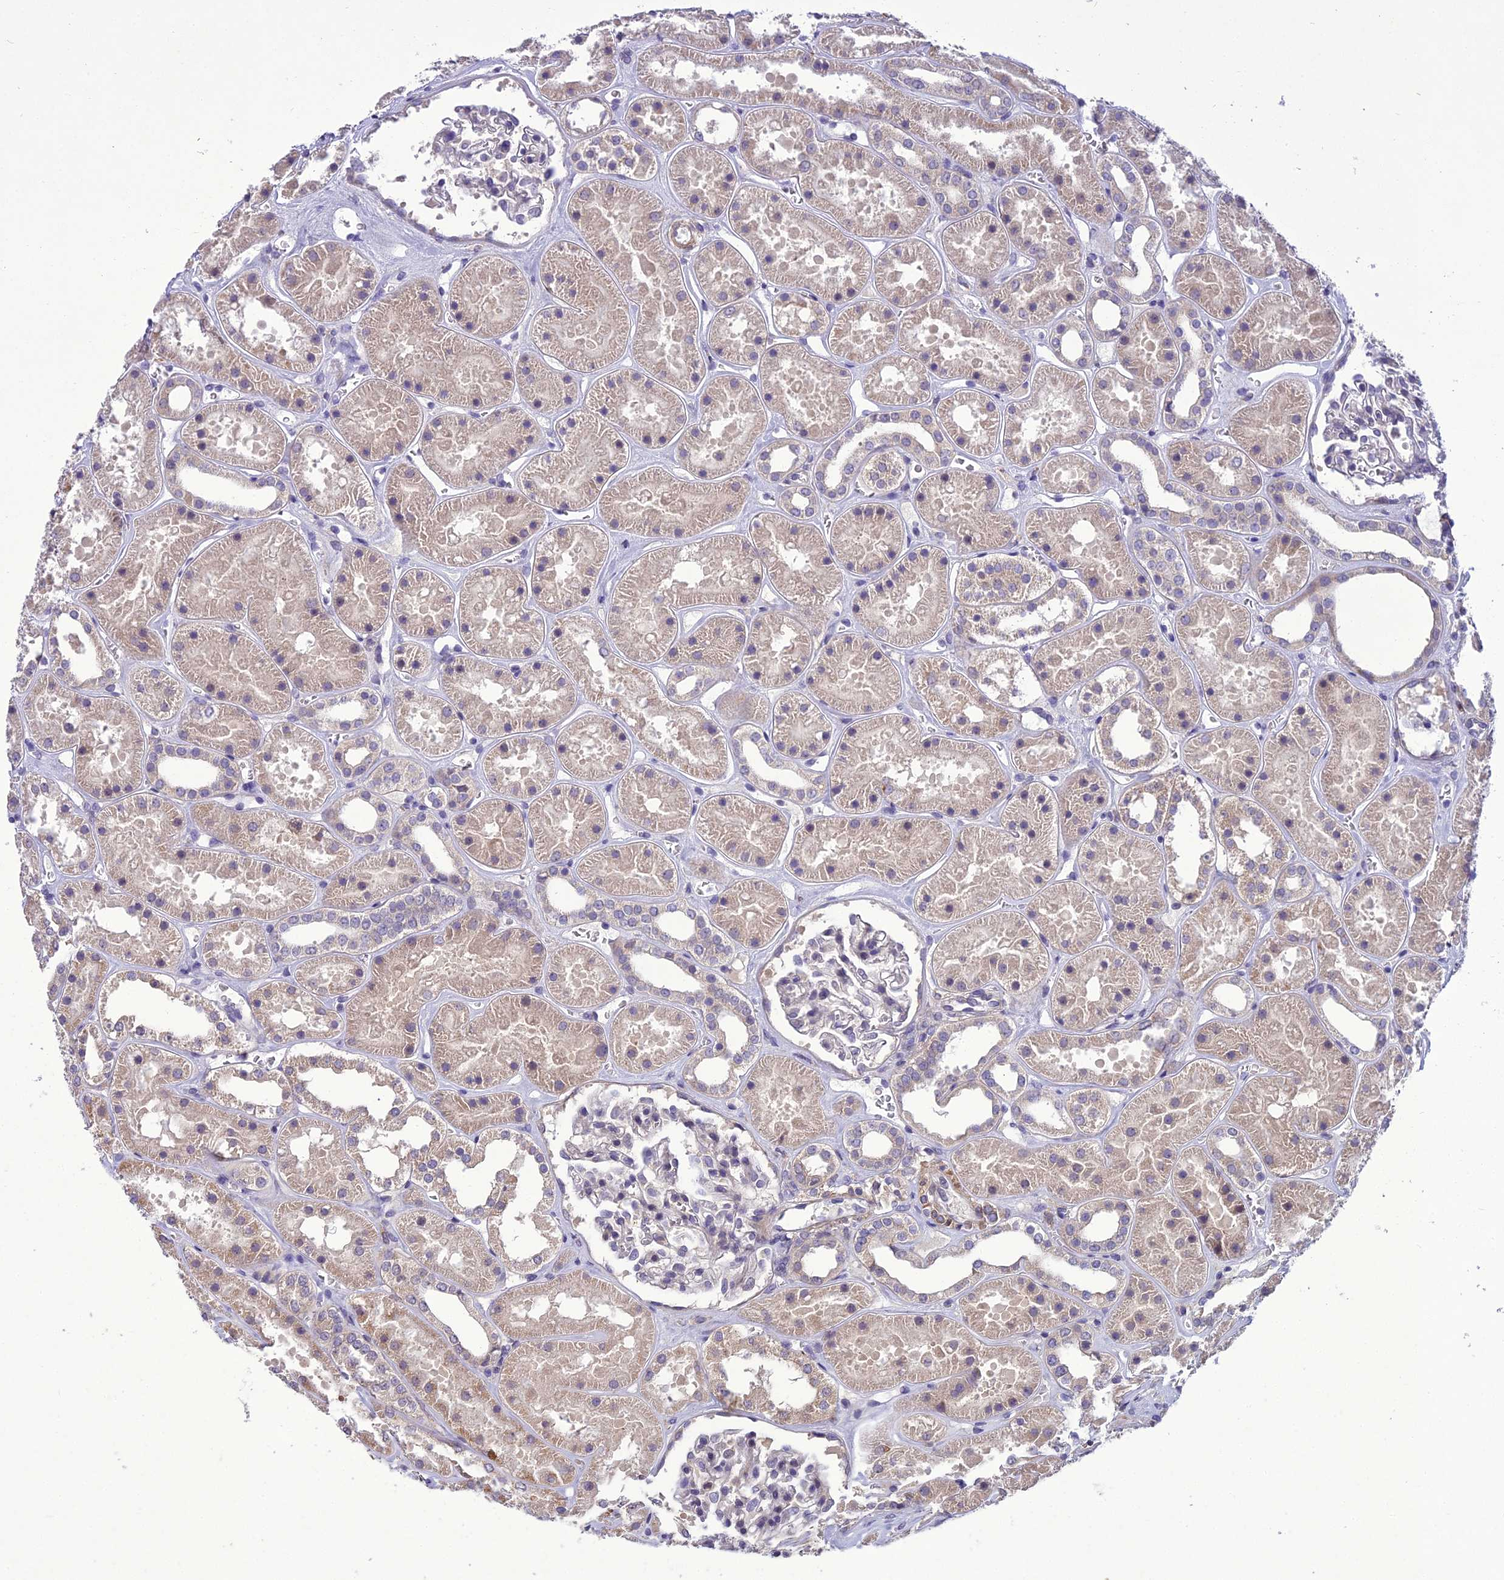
{"staining": {"intensity": "weak", "quantity": "<25%", "location": "cytoplasmic/membranous"}, "tissue": "kidney", "cell_type": "Cells in glomeruli", "image_type": "normal", "snomed": [{"axis": "morphology", "description": "Normal tissue, NOS"}, {"axis": "topography", "description": "Kidney"}], "caption": "An immunohistochemistry photomicrograph of normal kidney is shown. There is no staining in cells in glomeruli of kidney.", "gene": "CENPL", "patient": {"sex": "female", "age": 41}}